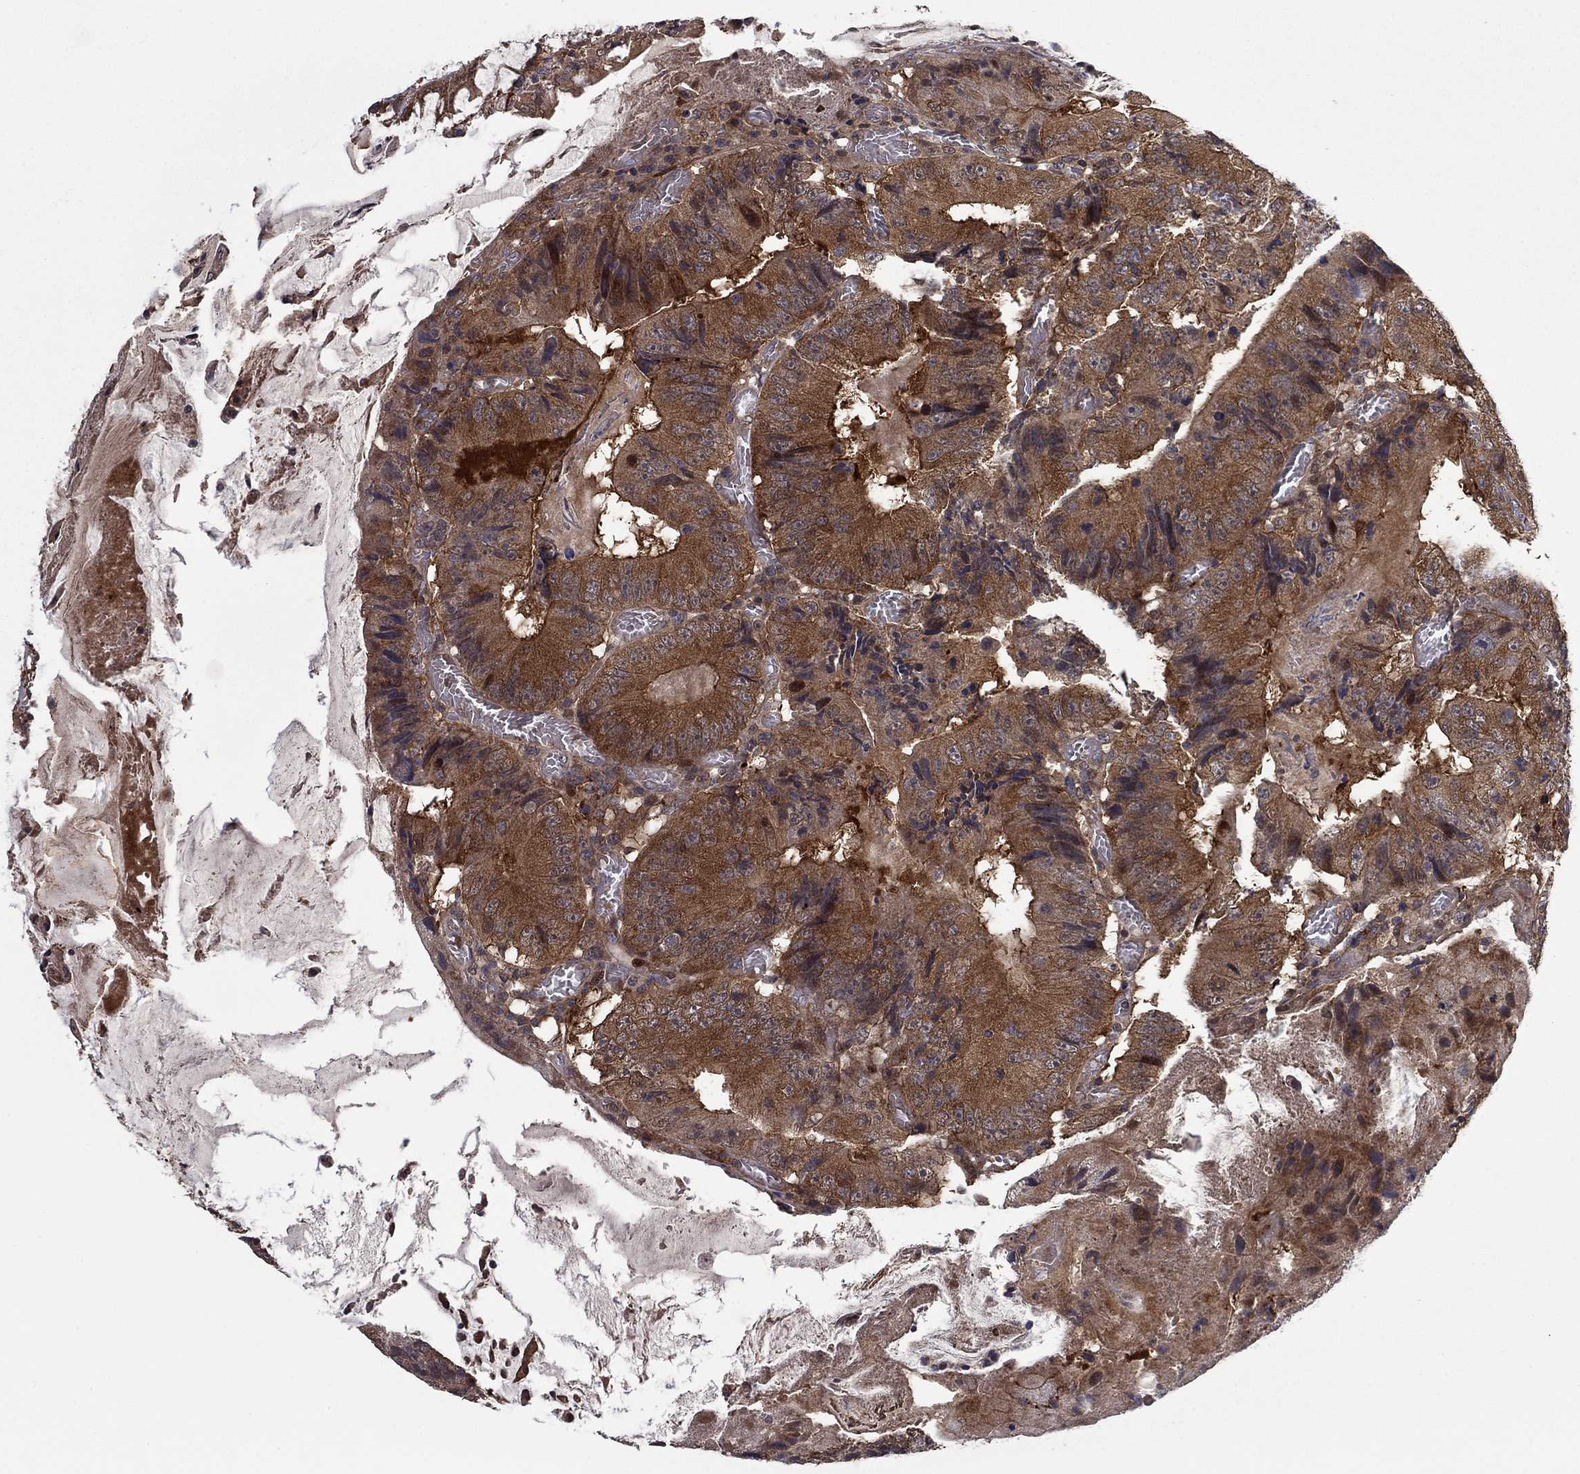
{"staining": {"intensity": "strong", "quantity": ">75%", "location": "cytoplasmic/membranous"}, "tissue": "colorectal cancer", "cell_type": "Tumor cells", "image_type": "cancer", "snomed": [{"axis": "morphology", "description": "Adenocarcinoma, NOS"}, {"axis": "topography", "description": "Colon"}], "caption": "Strong cytoplasmic/membranous protein expression is identified in about >75% of tumor cells in colorectal cancer. The staining was performed using DAB to visualize the protein expression in brown, while the nuclei were stained in blue with hematoxylin (Magnification: 20x).", "gene": "HDAC4", "patient": {"sex": "female", "age": 86}}